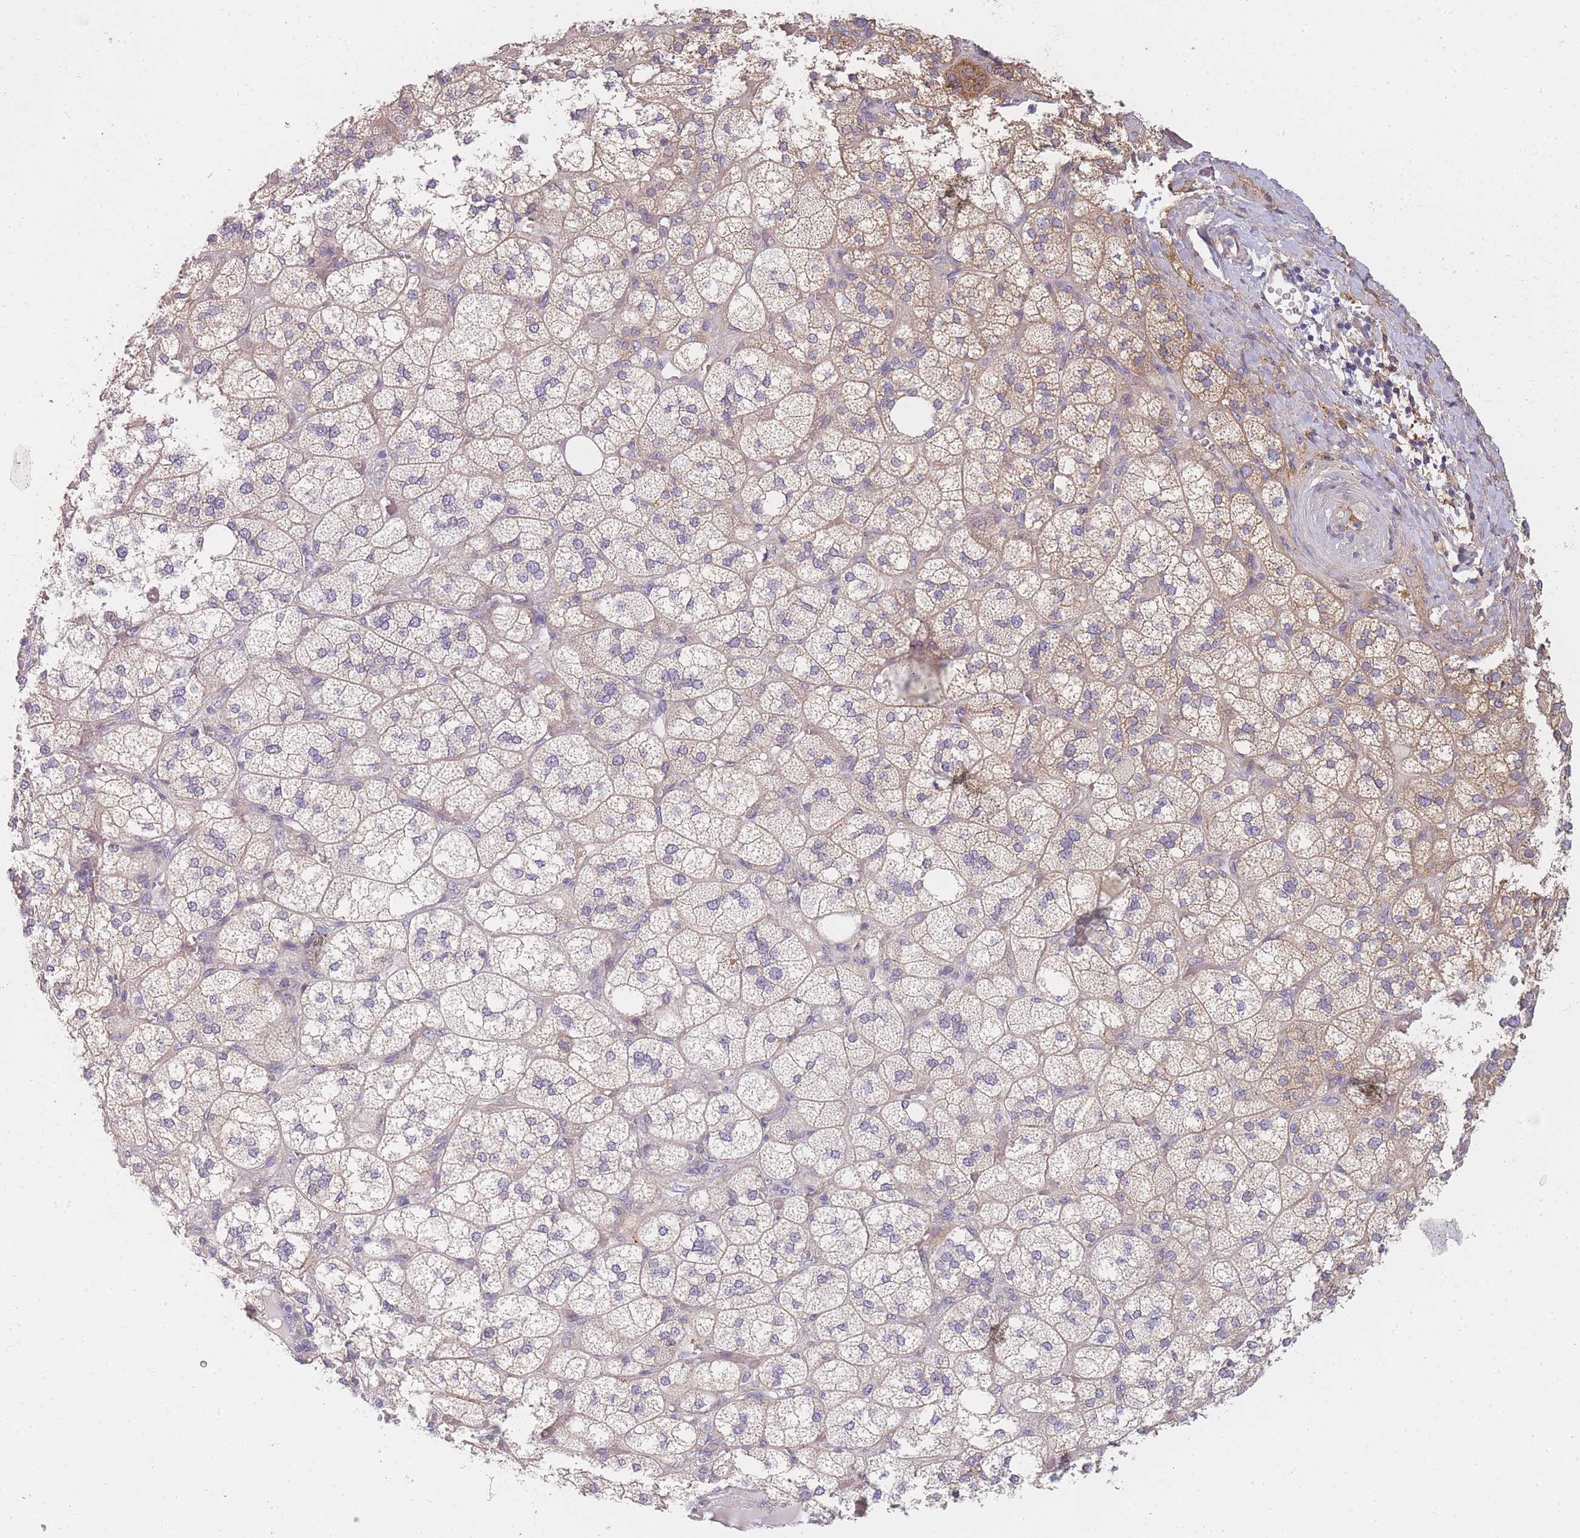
{"staining": {"intensity": "moderate", "quantity": "25%-75%", "location": "cytoplasmic/membranous"}, "tissue": "adrenal gland", "cell_type": "Glandular cells", "image_type": "normal", "snomed": [{"axis": "morphology", "description": "Normal tissue, NOS"}, {"axis": "topography", "description": "Adrenal gland"}], "caption": "Human adrenal gland stained with a protein marker shows moderate staining in glandular cells.", "gene": "AP3M1", "patient": {"sex": "male", "age": 61}}